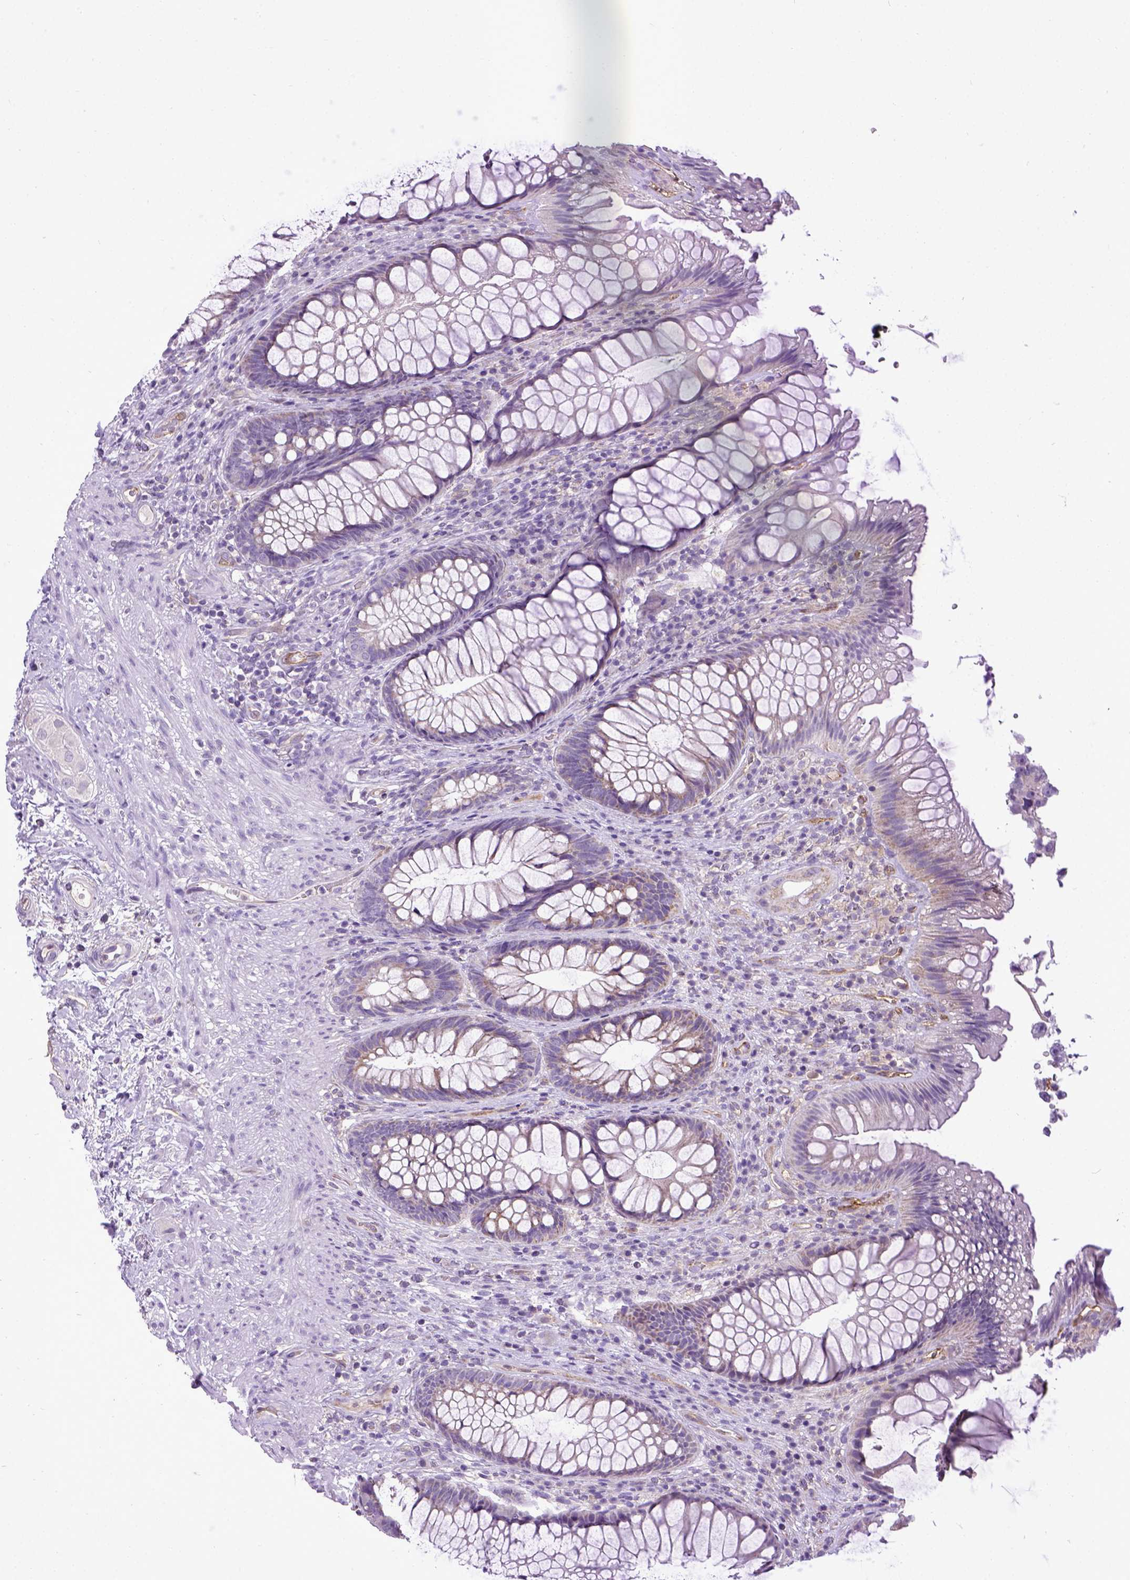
{"staining": {"intensity": "negative", "quantity": "none", "location": "none"}, "tissue": "rectum", "cell_type": "Glandular cells", "image_type": "normal", "snomed": [{"axis": "morphology", "description": "Normal tissue, NOS"}, {"axis": "topography", "description": "Smooth muscle"}, {"axis": "topography", "description": "Rectum"}], "caption": "This is a micrograph of immunohistochemistry staining of unremarkable rectum, which shows no staining in glandular cells. (DAB (3,3'-diaminobenzidine) IHC with hematoxylin counter stain).", "gene": "ENG", "patient": {"sex": "male", "age": 53}}